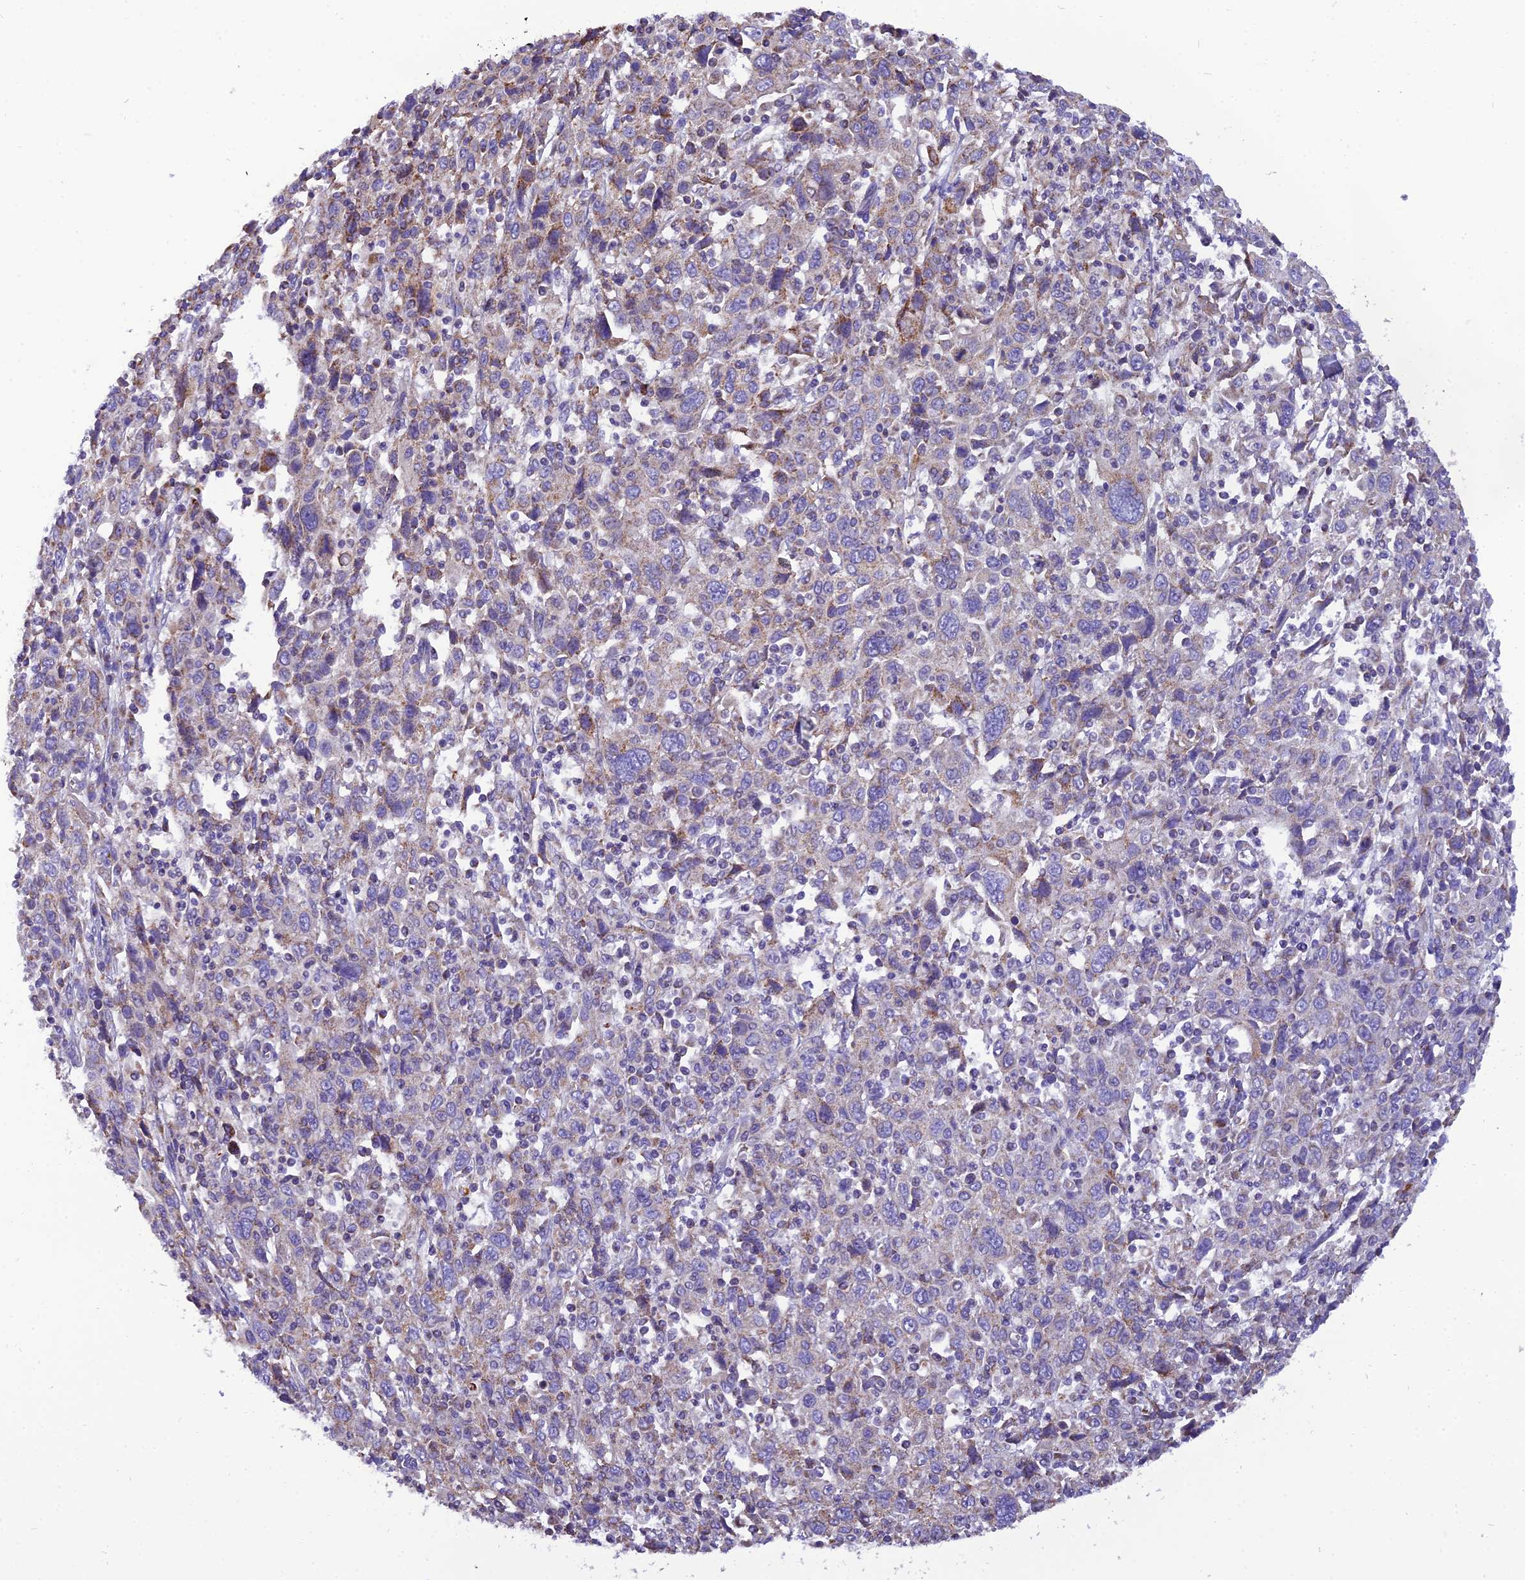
{"staining": {"intensity": "negative", "quantity": "none", "location": "none"}, "tissue": "cervical cancer", "cell_type": "Tumor cells", "image_type": "cancer", "snomed": [{"axis": "morphology", "description": "Squamous cell carcinoma, NOS"}, {"axis": "topography", "description": "Cervix"}], "caption": "There is no significant expression in tumor cells of cervical squamous cell carcinoma. (DAB immunohistochemistry, high magnification).", "gene": "GPD1", "patient": {"sex": "female", "age": 46}}